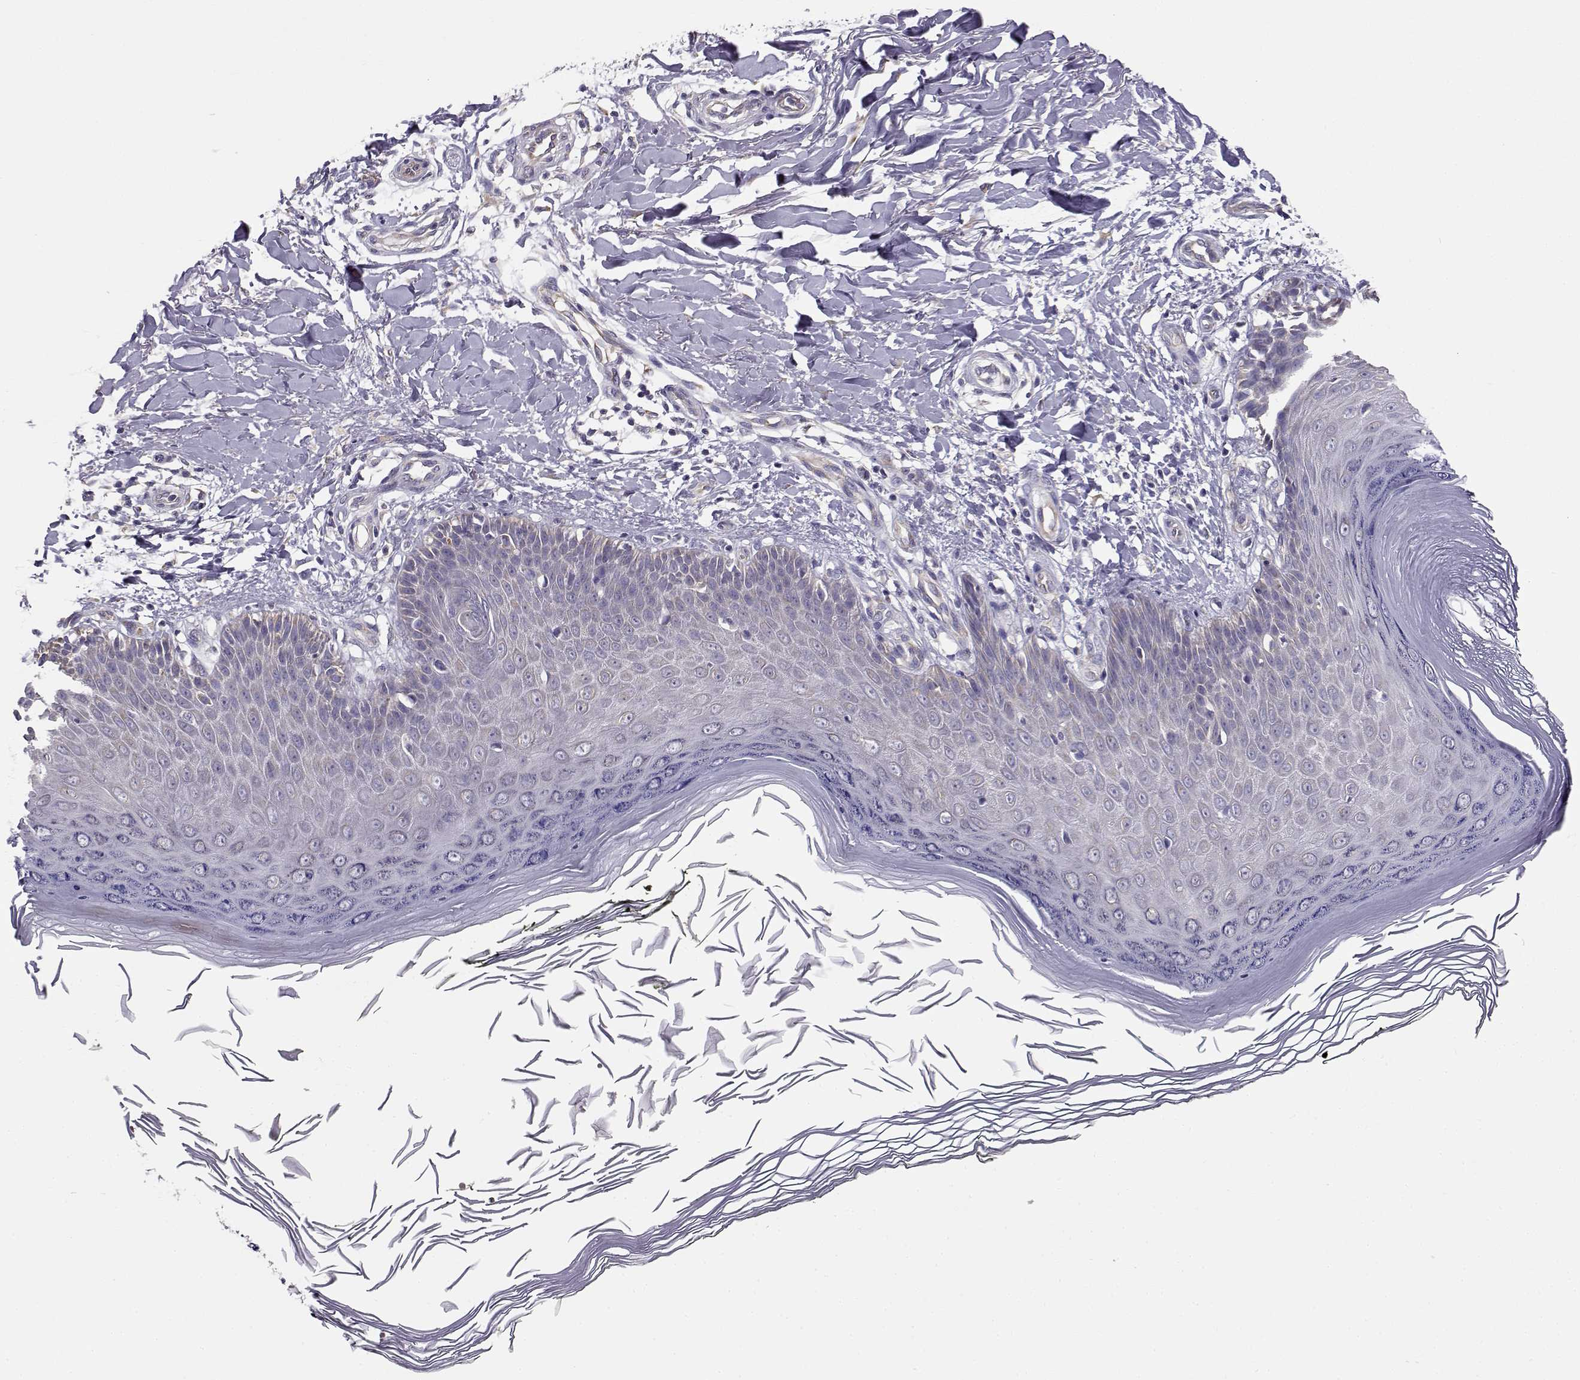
{"staining": {"intensity": "negative", "quantity": "none", "location": "none"}, "tissue": "skin", "cell_type": "Fibroblasts", "image_type": "normal", "snomed": [{"axis": "morphology", "description": "Normal tissue, NOS"}, {"axis": "topography", "description": "Skin"}], "caption": "Skin was stained to show a protein in brown. There is no significant staining in fibroblasts. (Stains: DAB IHC with hematoxylin counter stain, Microscopy: brightfield microscopy at high magnification).", "gene": "BEND6", "patient": {"sex": "female", "age": 62}}